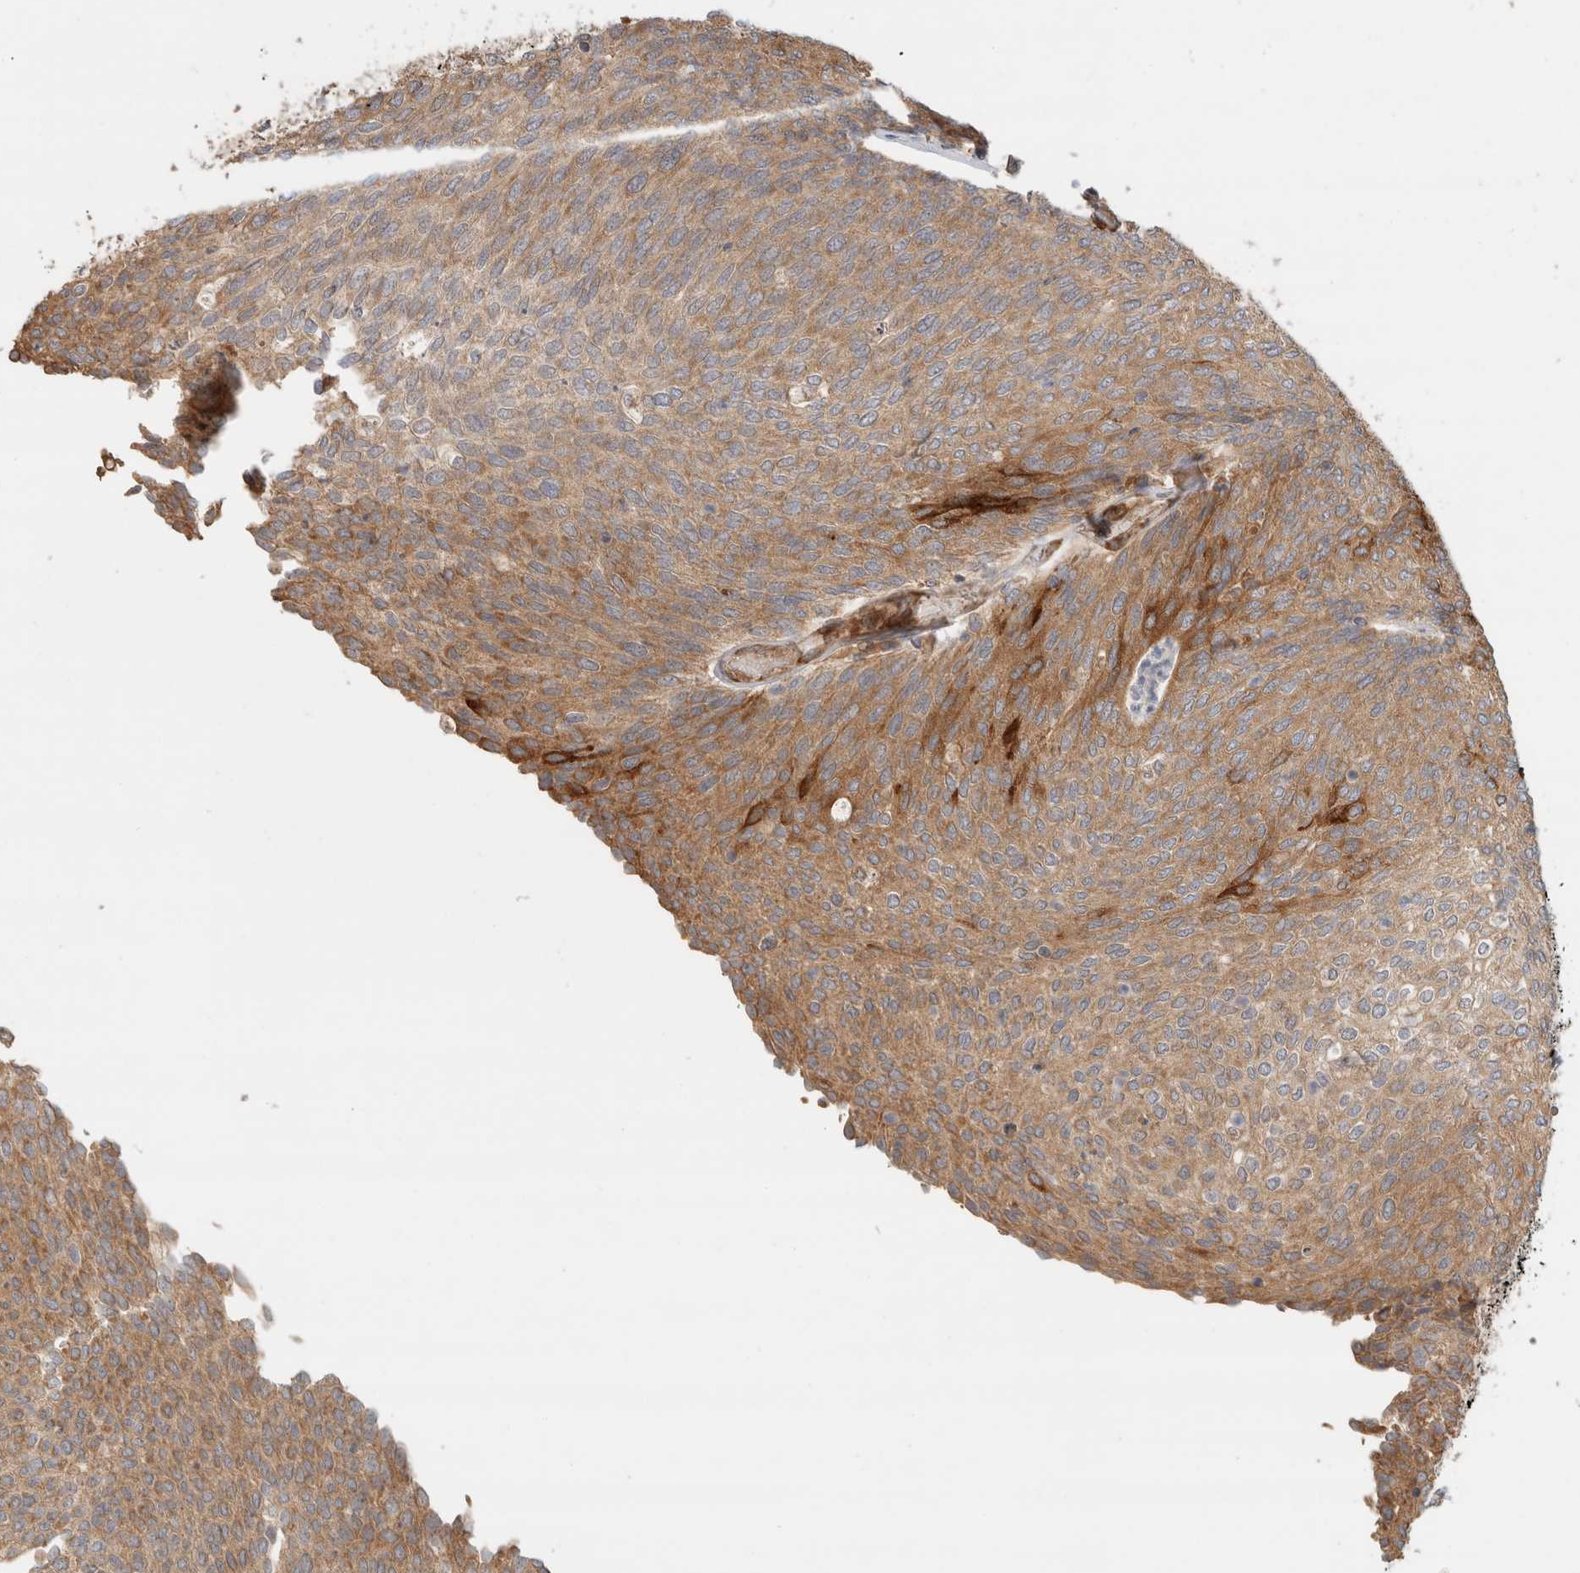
{"staining": {"intensity": "moderate", "quantity": "25%-75%", "location": "cytoplasmic/membranous"}, "tissue": "urothelial cancer", "cell_type": "Tumor cells", "image_type": "cancer", "snomed": [{"axis": "morphology", "description": "Urothelial carcinoma, Low grade"}, {"axis": "topography", "description": "Urinary bladder"}], "caption": "A high-resolution histopathology image shows immunohistochemistry (IHC) staining of urothelial cancer, which demonstrates moderate cytoplasmic/membranous expression in about 25%-75% of tumor cells. (DAB IHC with brightfield microscopy, high magnification).", "gene": "TUBD1", "patient": {"sex": "female", "age": 79}}